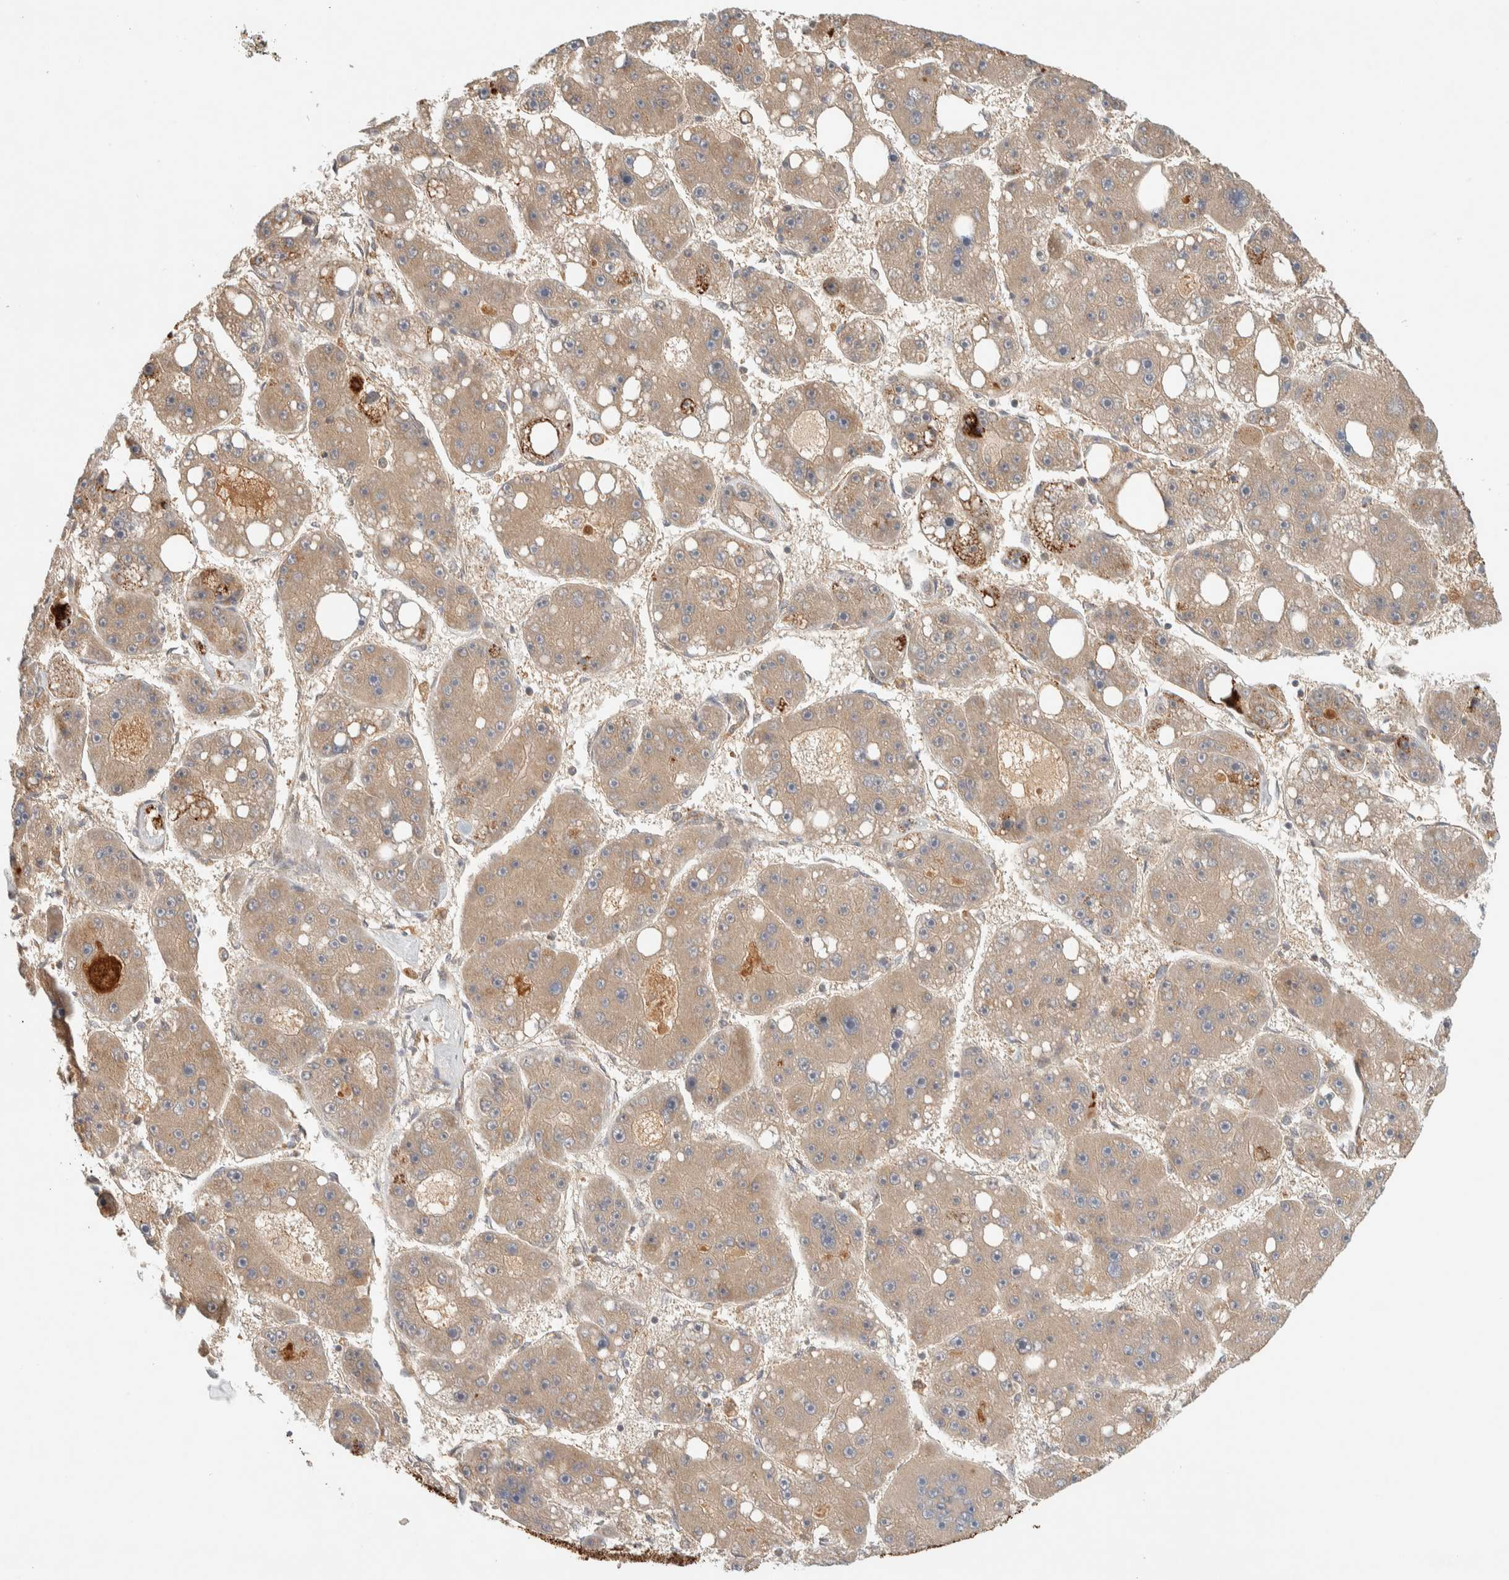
{"staining": {"intensity": "weak", "quantity": ">75%", "location": "cytoplasmic/membranous"}, "tissue": "liver cancer", "cell_type": "Tumor cells", "image_type": "cancer", "snomed": [{"axis": "morphology", "description": "Carcinoma, Hepatocellular, NOS"}, {"axis": "topography", "description": "Liver"}], "caption": "Immunohistochemistry (IHC) (DAB (3,3'-diaminobenzidine)) staining of liver cancer (hepatocellular carcinoma) exhibits weak cytoplasmic/membranous protein staining in about >75% of tumor cells. (Stains: DAB (3,3'-diaminobenzidine) in brown, nuclei in blue, Microscopy: brightfield microscopy at high magnification).", "gene": "FAM167A", "patient": {"sex": "female", "age": 61}}